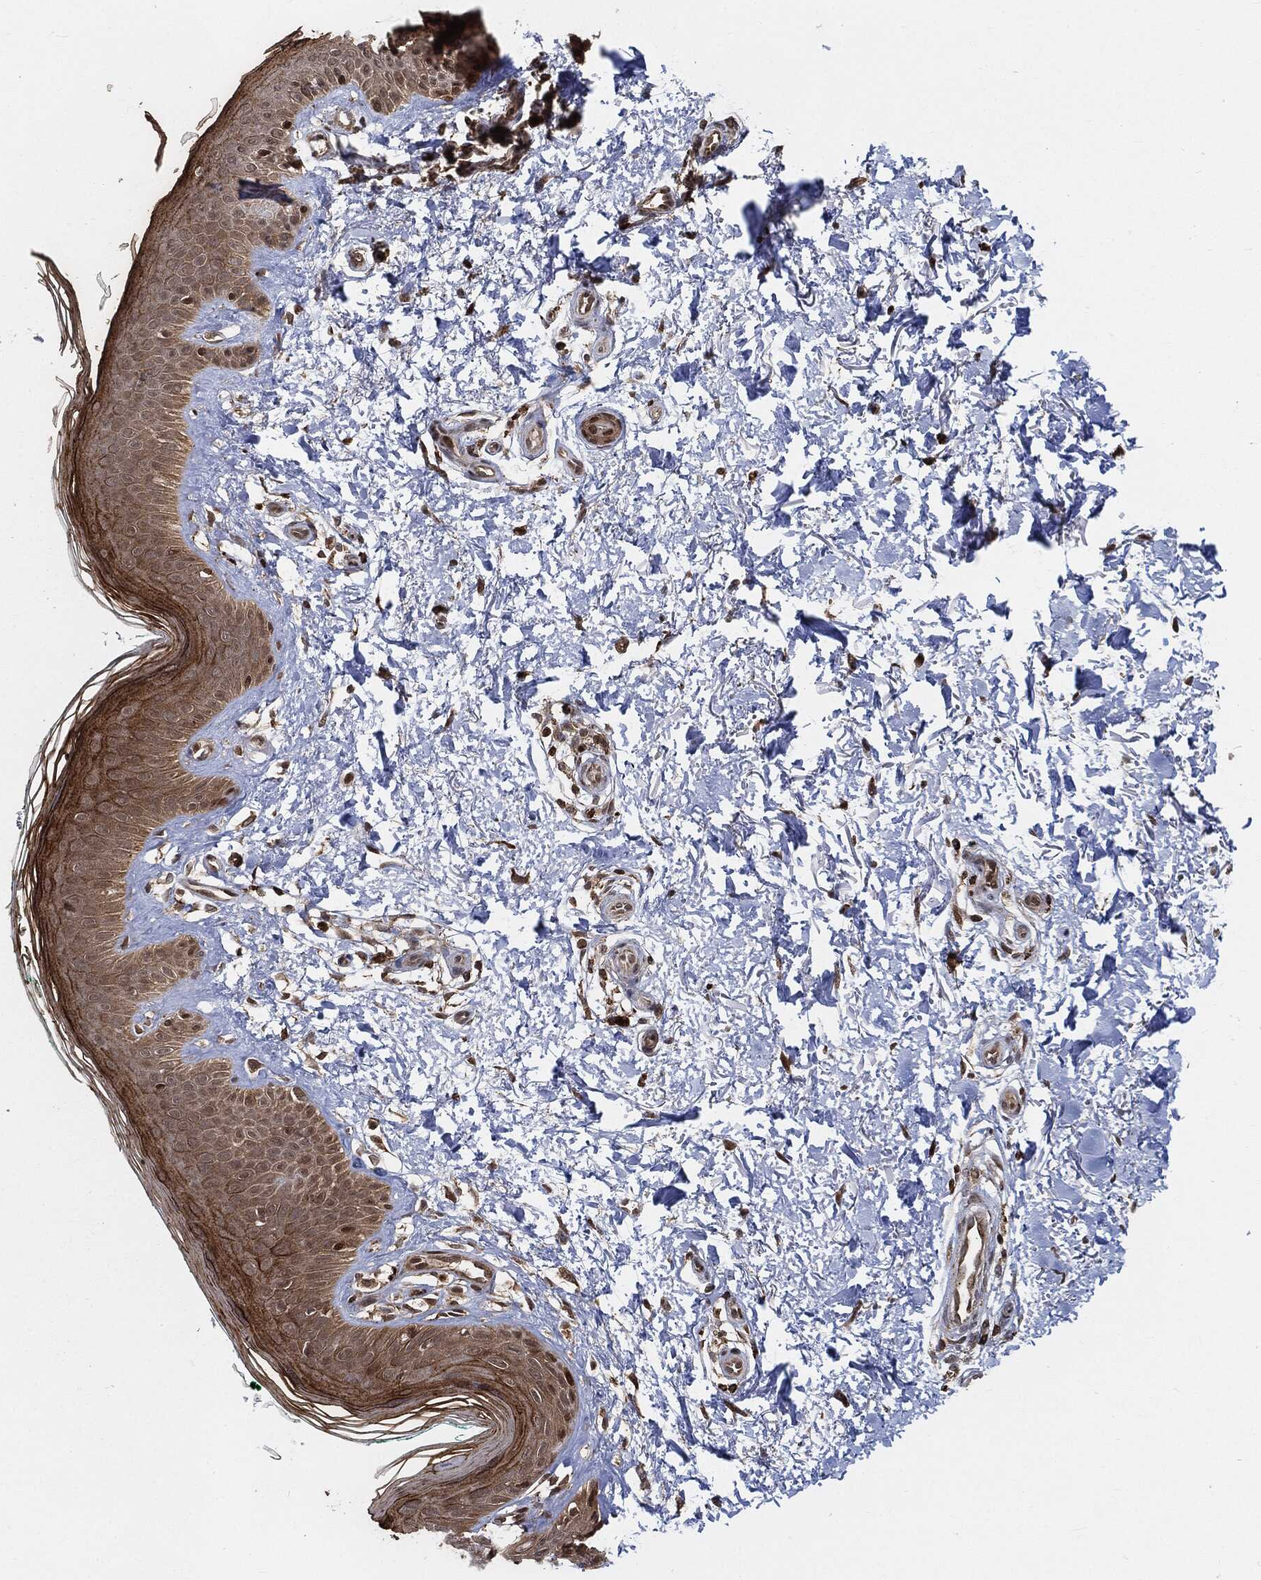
{"staining": {"intensity": "moderate", "quantity": ">75%", "location": "cytoplasmic/membranous"}, "tissue": "skin", "cell_type": "Fibroblasts", "image_type": "normal", "snomed": [{"axis": "morphology", "description": "Normal tissue, NOS"}, {"axis": "morphology", "description": "Inflammation, NOS"}, {"axis": "morphology", "description": "Fibrosis, NOS"}, {"axis": "topography", "description": "Skin"}], "caption": "Fibroblasts exhibit medium levels of moderate cytoplasmic/membranous staining in about >75% of cells in benign human skin. (IHC, brightfield microscopy, high magnification).", "gene": "CUTA", "patient": {"sex": "male", "age": 71}}